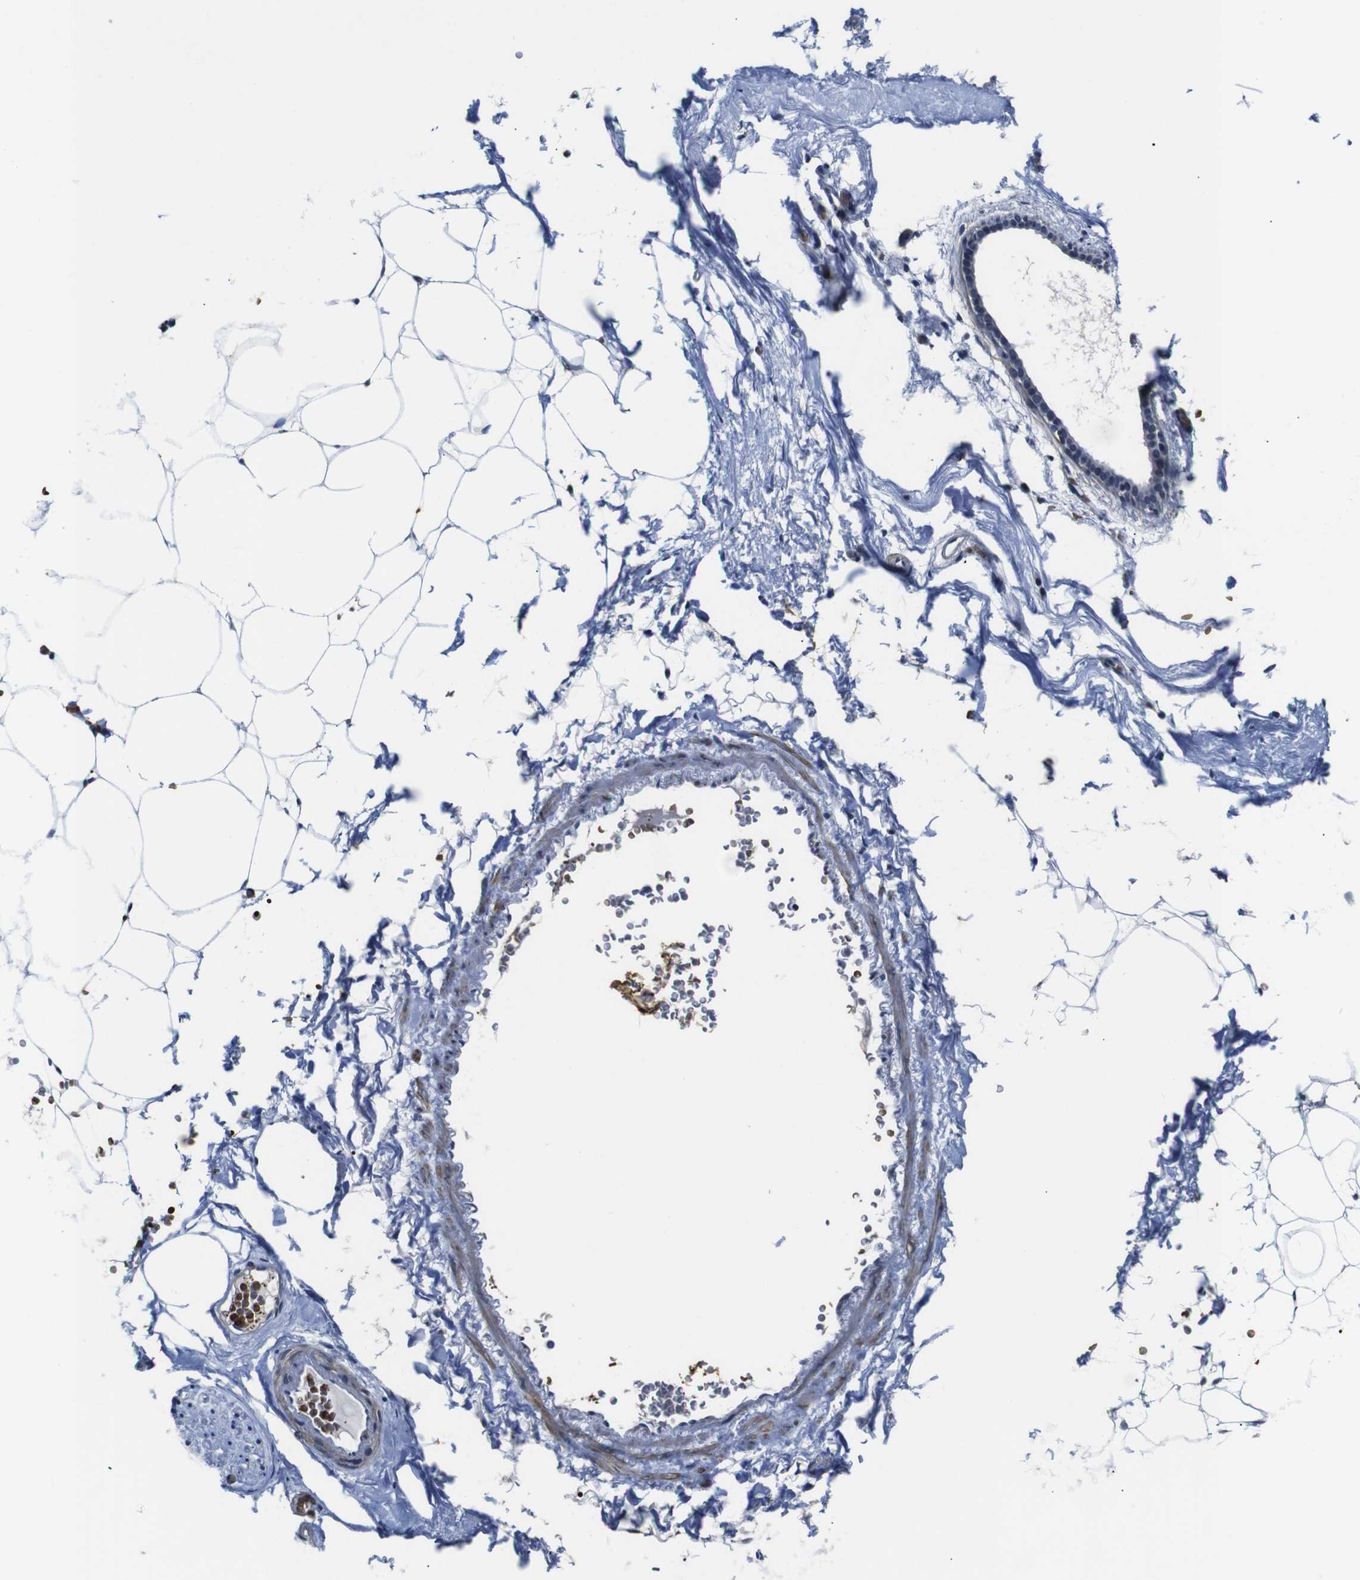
{"staining": {"intensity": "negative", "quantity": "none", "location": "none"}, "tissue": "adipose tissue", "cell_type": "Adipocytes", "image_type": "normal", "snomed": [{"axis": "morphology", "description": "Normal tissue, NOS"}, {"axis": "topography", "description": "Breast"}, {"axis": "topography", "description": "Soft tissue"}], "caption": "DAB immunohistochemical staining of benign human adipose tissue exhibits no significant positivity in adipocytes. The staining is performed using DAB (3,3'-diaminobenzidine) brown chromogen with nuclei counter-stained in using hematoxylin.", "gene": "ILDR2", "patient": {"sex": "female", "age": 75}}